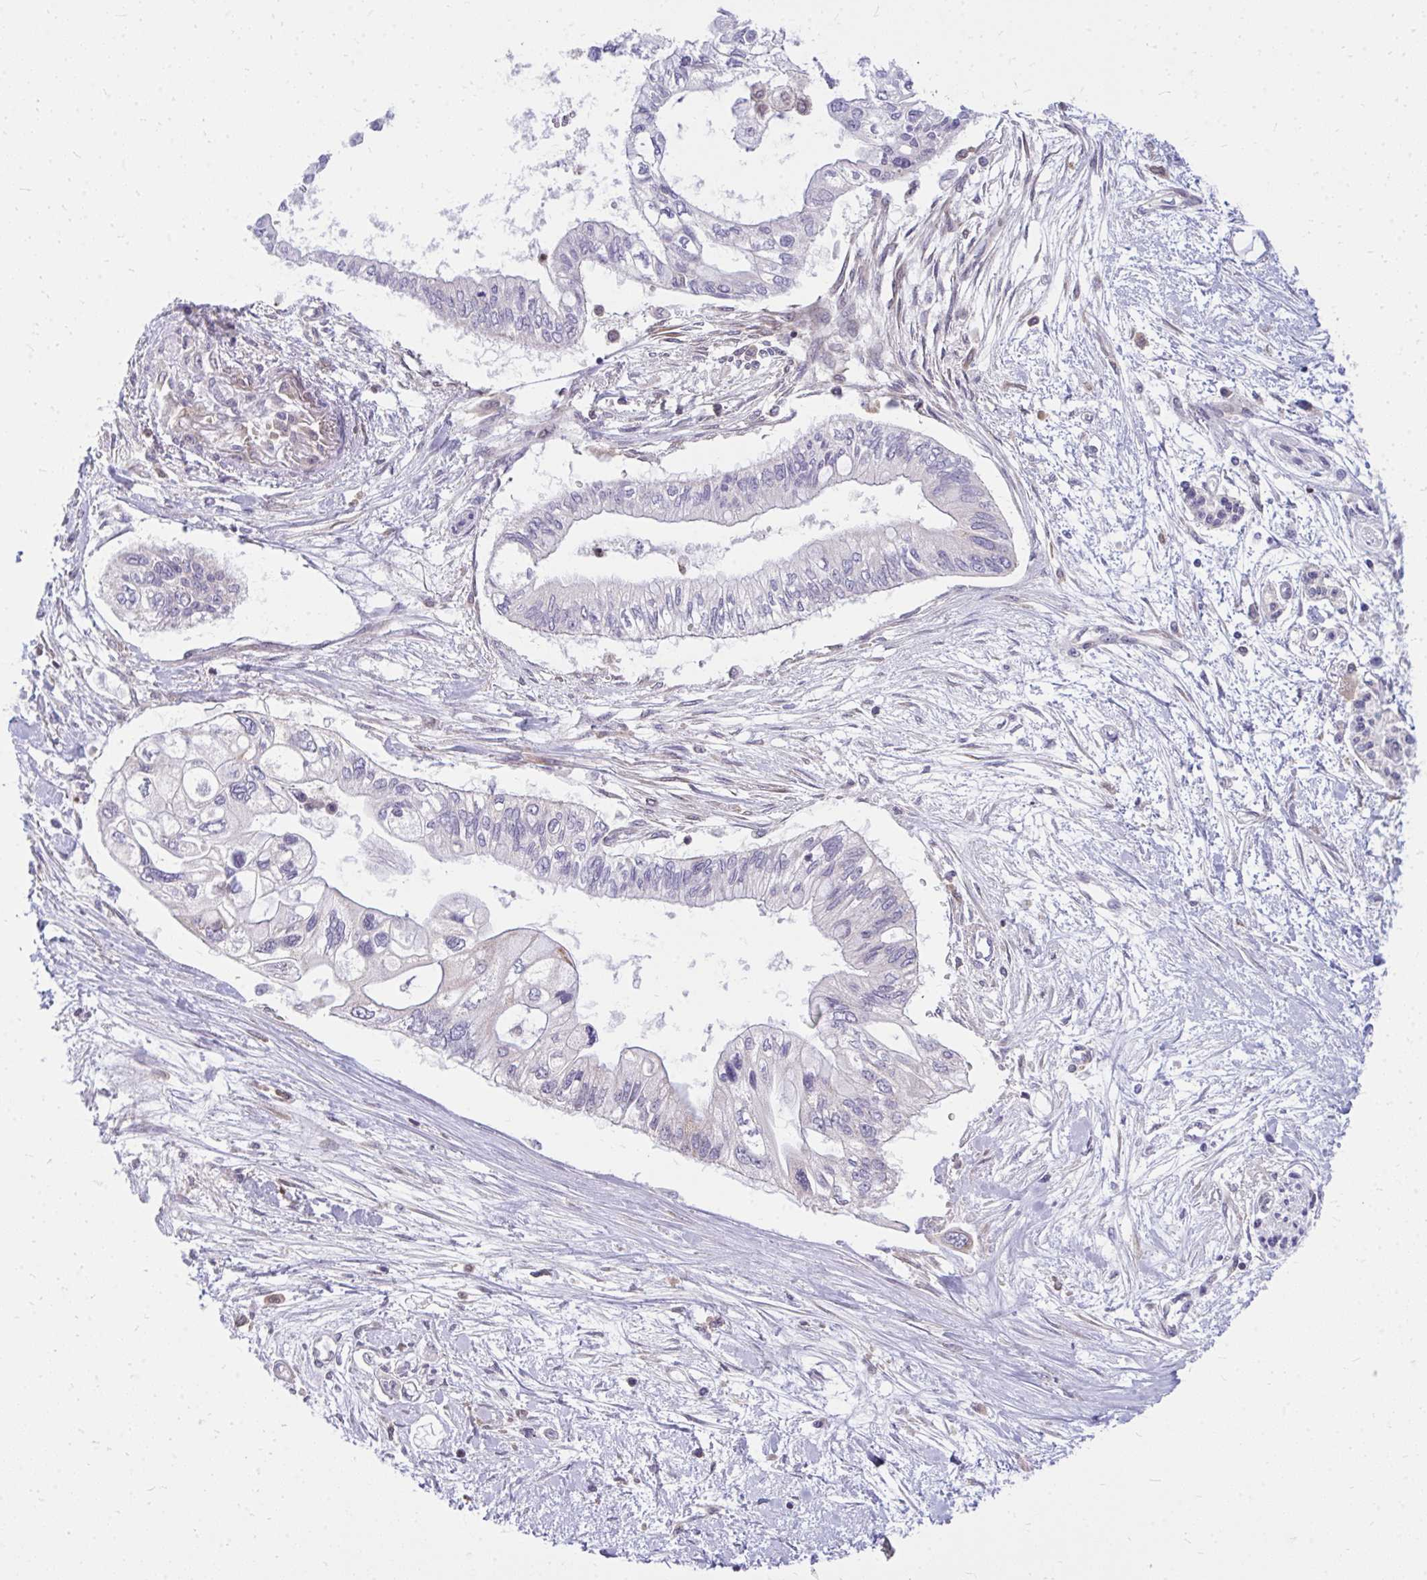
{"staining": {"intensity": "negative", "quantity": "none", "location": "none"}, "tissue": "pancreatic cancer", "cell_type": "Tumor cells", "image_type": "cancer", "snomed": [{"axis": "morphology", "description": "Adenocarcinoma, NOS"}, {"axis": "topography", "description": "Pancreas"}], "caption": "Pancreatic adenocarcinoma stained for a protein using IHC exhibits no expression tumor cells.", "gene": "ASAP1", "patient": {"sex": "female", "age": 77}}